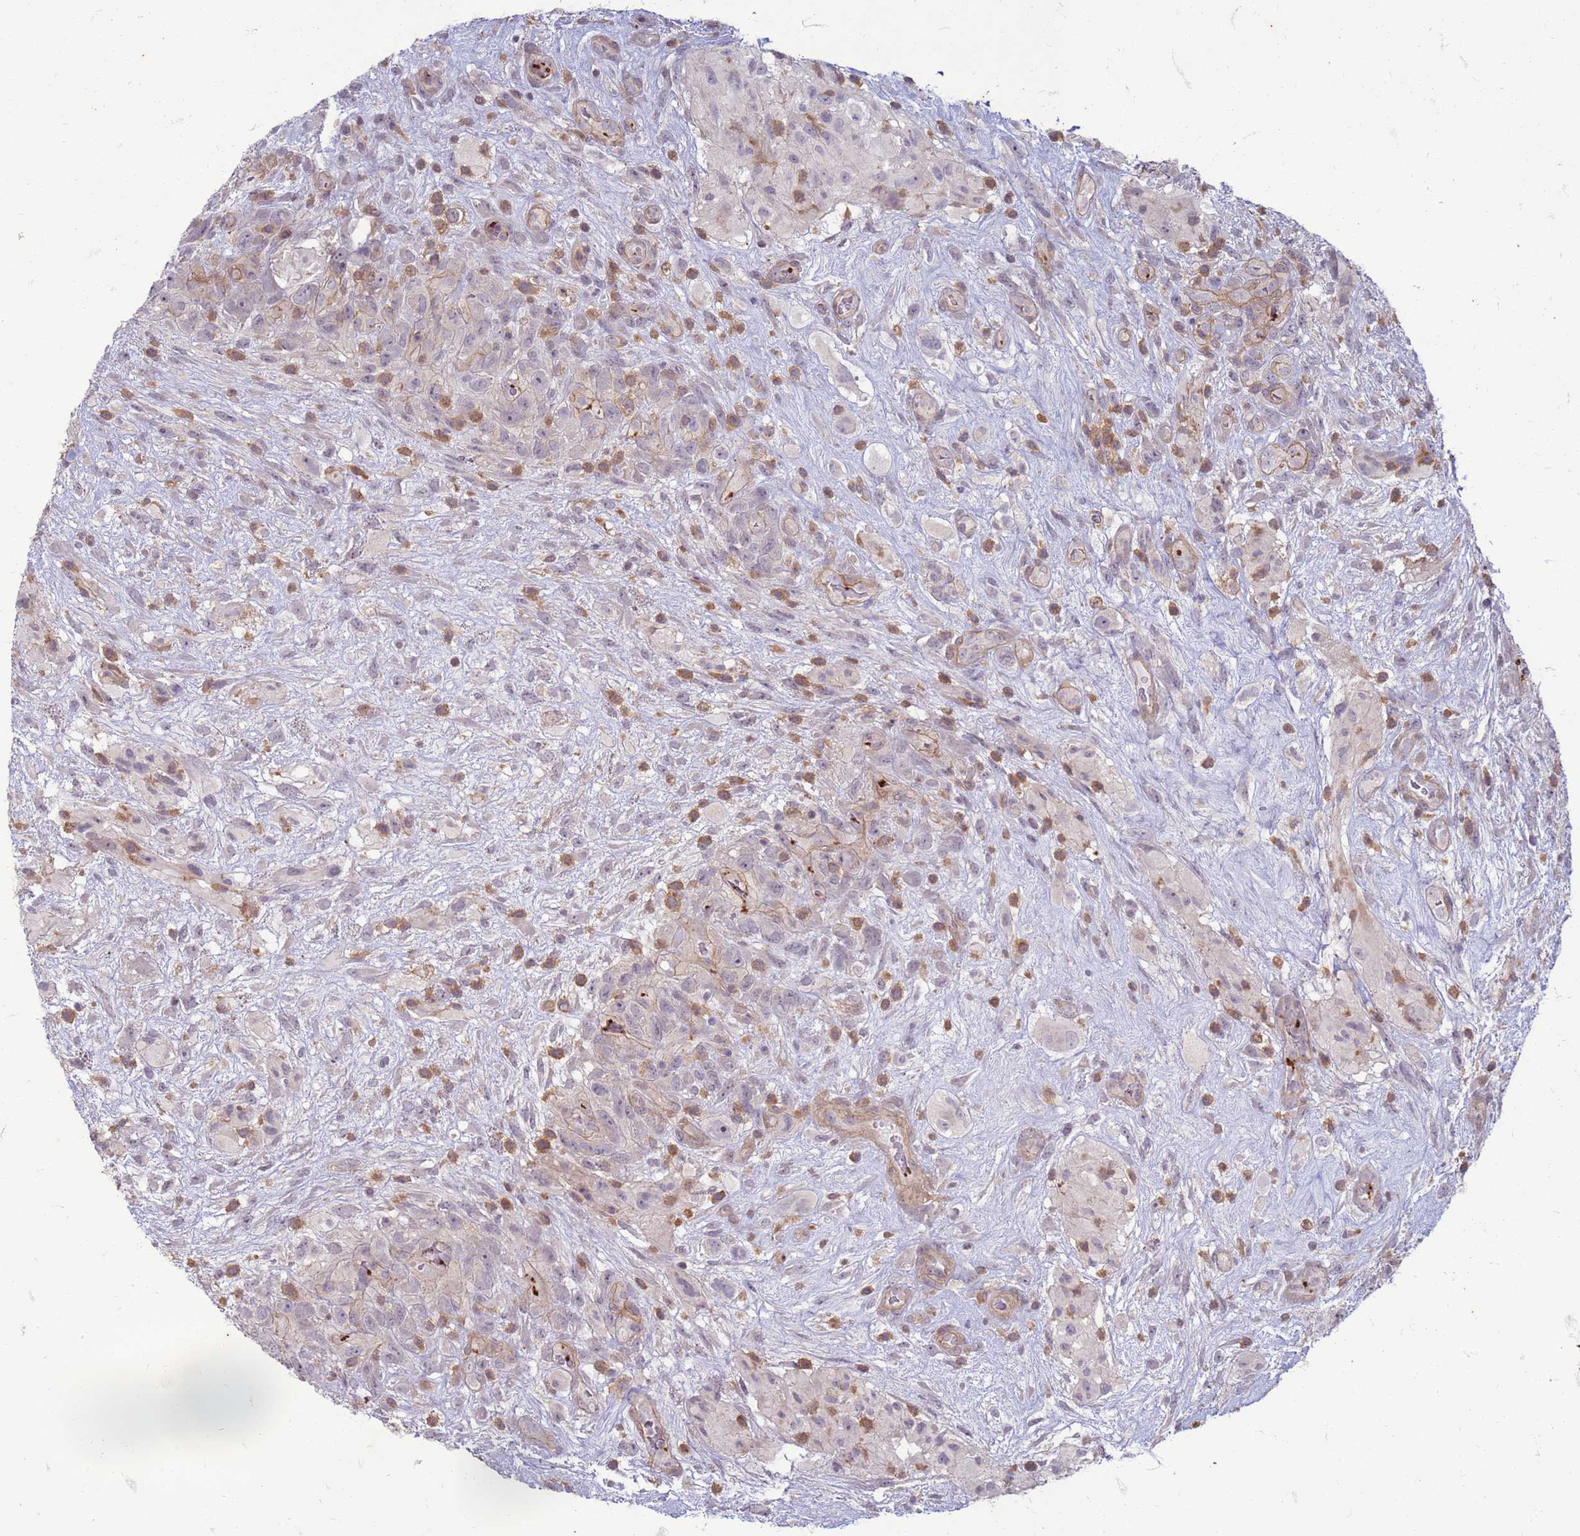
{"staining": {"intensity": "negative", "quantity": "none", "location": "none"}, "tissue": "glioma", "cell_type": "Tumor cells", "image_type": "cancer", "snomed": [{"axis": "morphology", "description": "Glioma, malignant, High grade"}, {"axis": "topography", "description": "Brain"}], "caption": "High power microscopy micrograph of an immunohistochemistry histopathology image of glioma, revealing no significant positivity in tumor cells. (Stains: DAB IHC with hematoxylin counter stain, Microscopy: brightfield microscopy at high magnification).", "gene": "SLC15A3", "patient": {"sex": "male", "age": 61}}